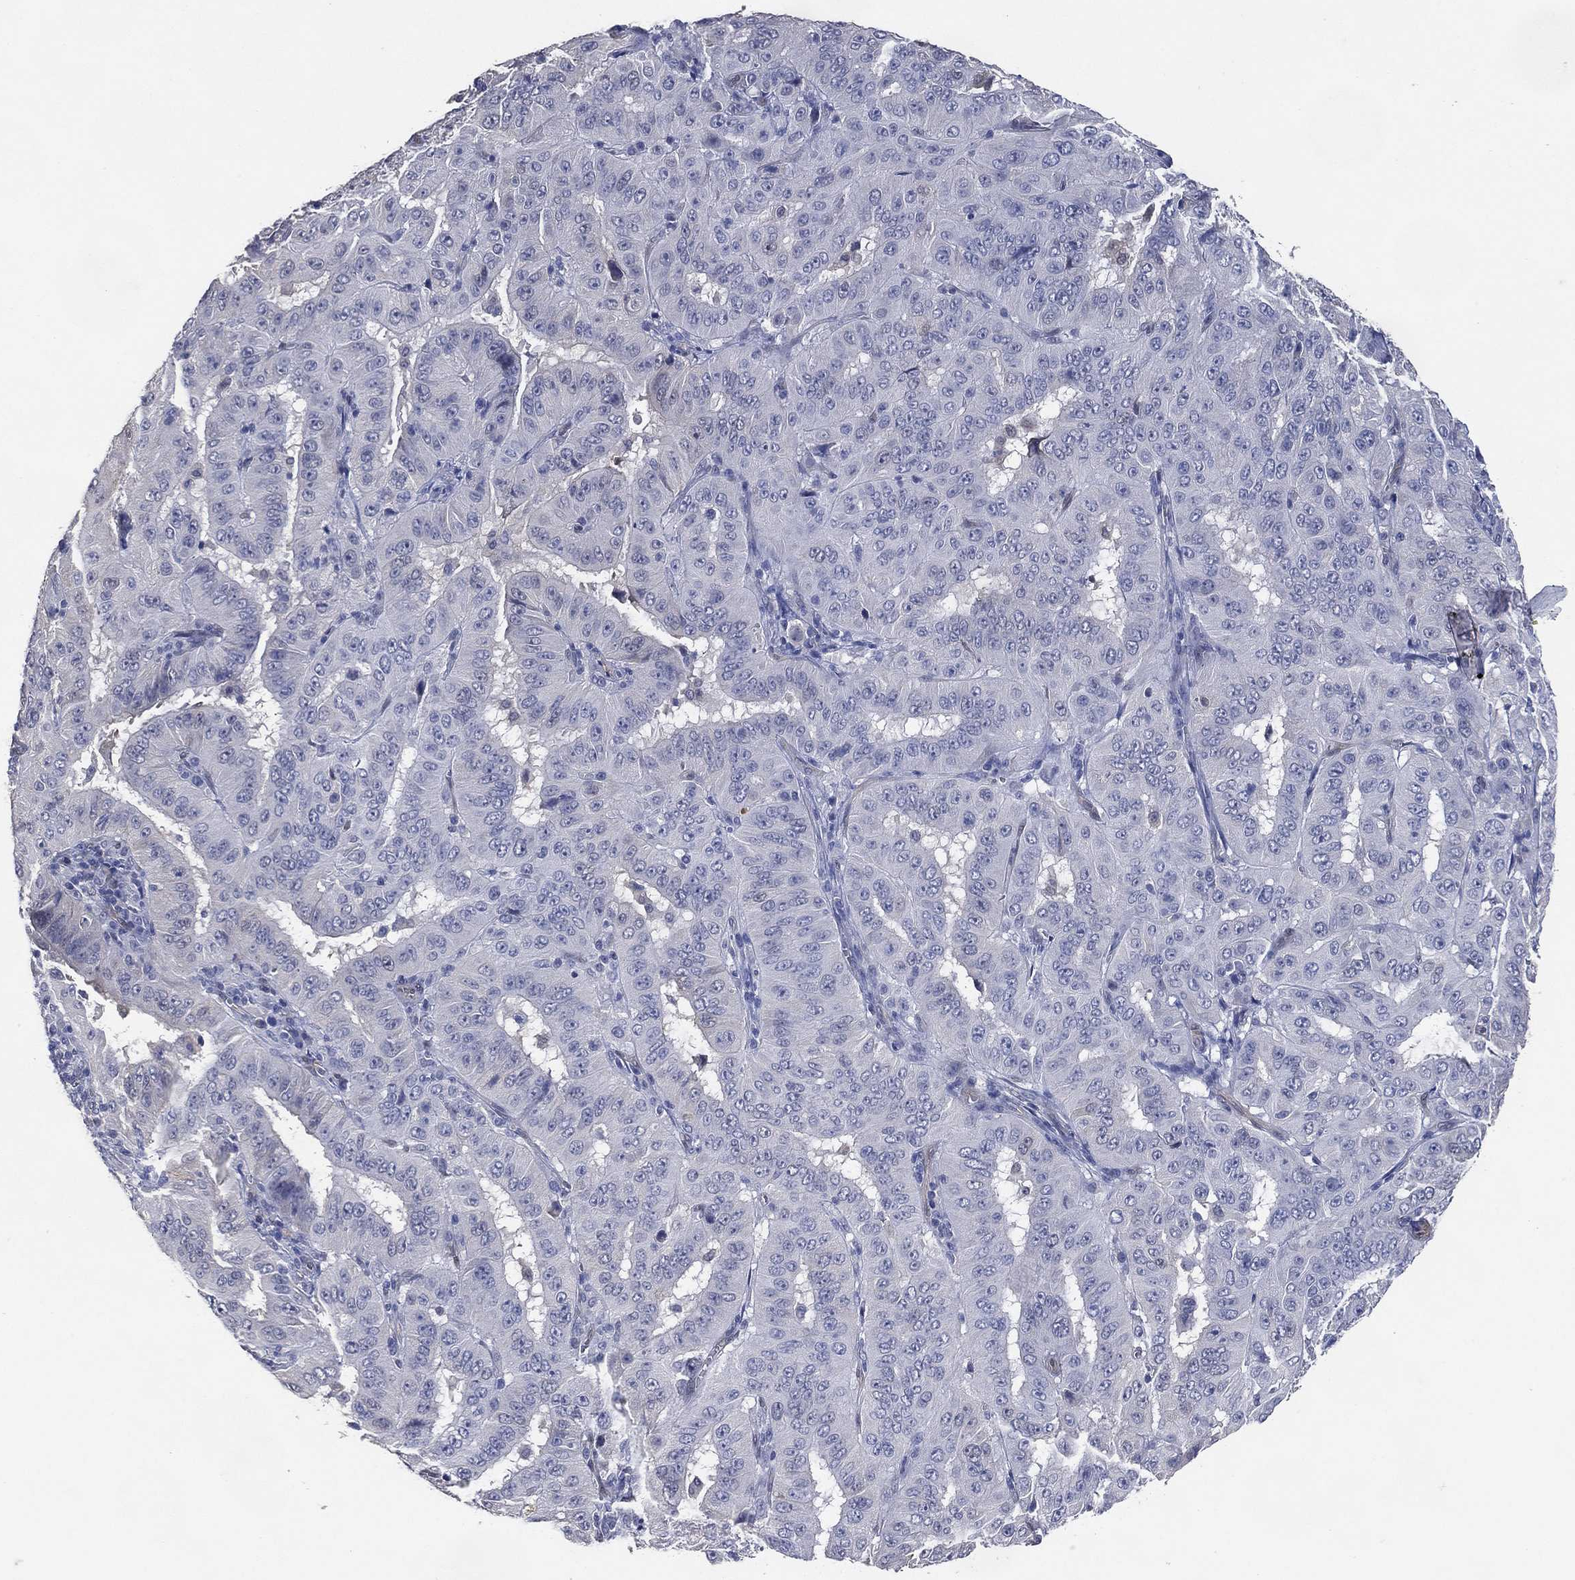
{"staining": {"intensity": "negative", "quantity": "none", "location": "none"}, "tissue": "pancreatic cancer", "cell_type": "Tumor cells", "image_type": "cancer", "snomed": [{"axis": "morphology", "description": "Adenocarcinoma, NOS"}, {"axis": "topography", "description": "Pancreas"}], "caption": "Human adenocarcinoma (pancreatic) stained for a protein using immunohistochemistry (IHC) exhibits no staining in tumor cells.", "gene": "AK1", "patient": {"sex": "male", "age": 63}}